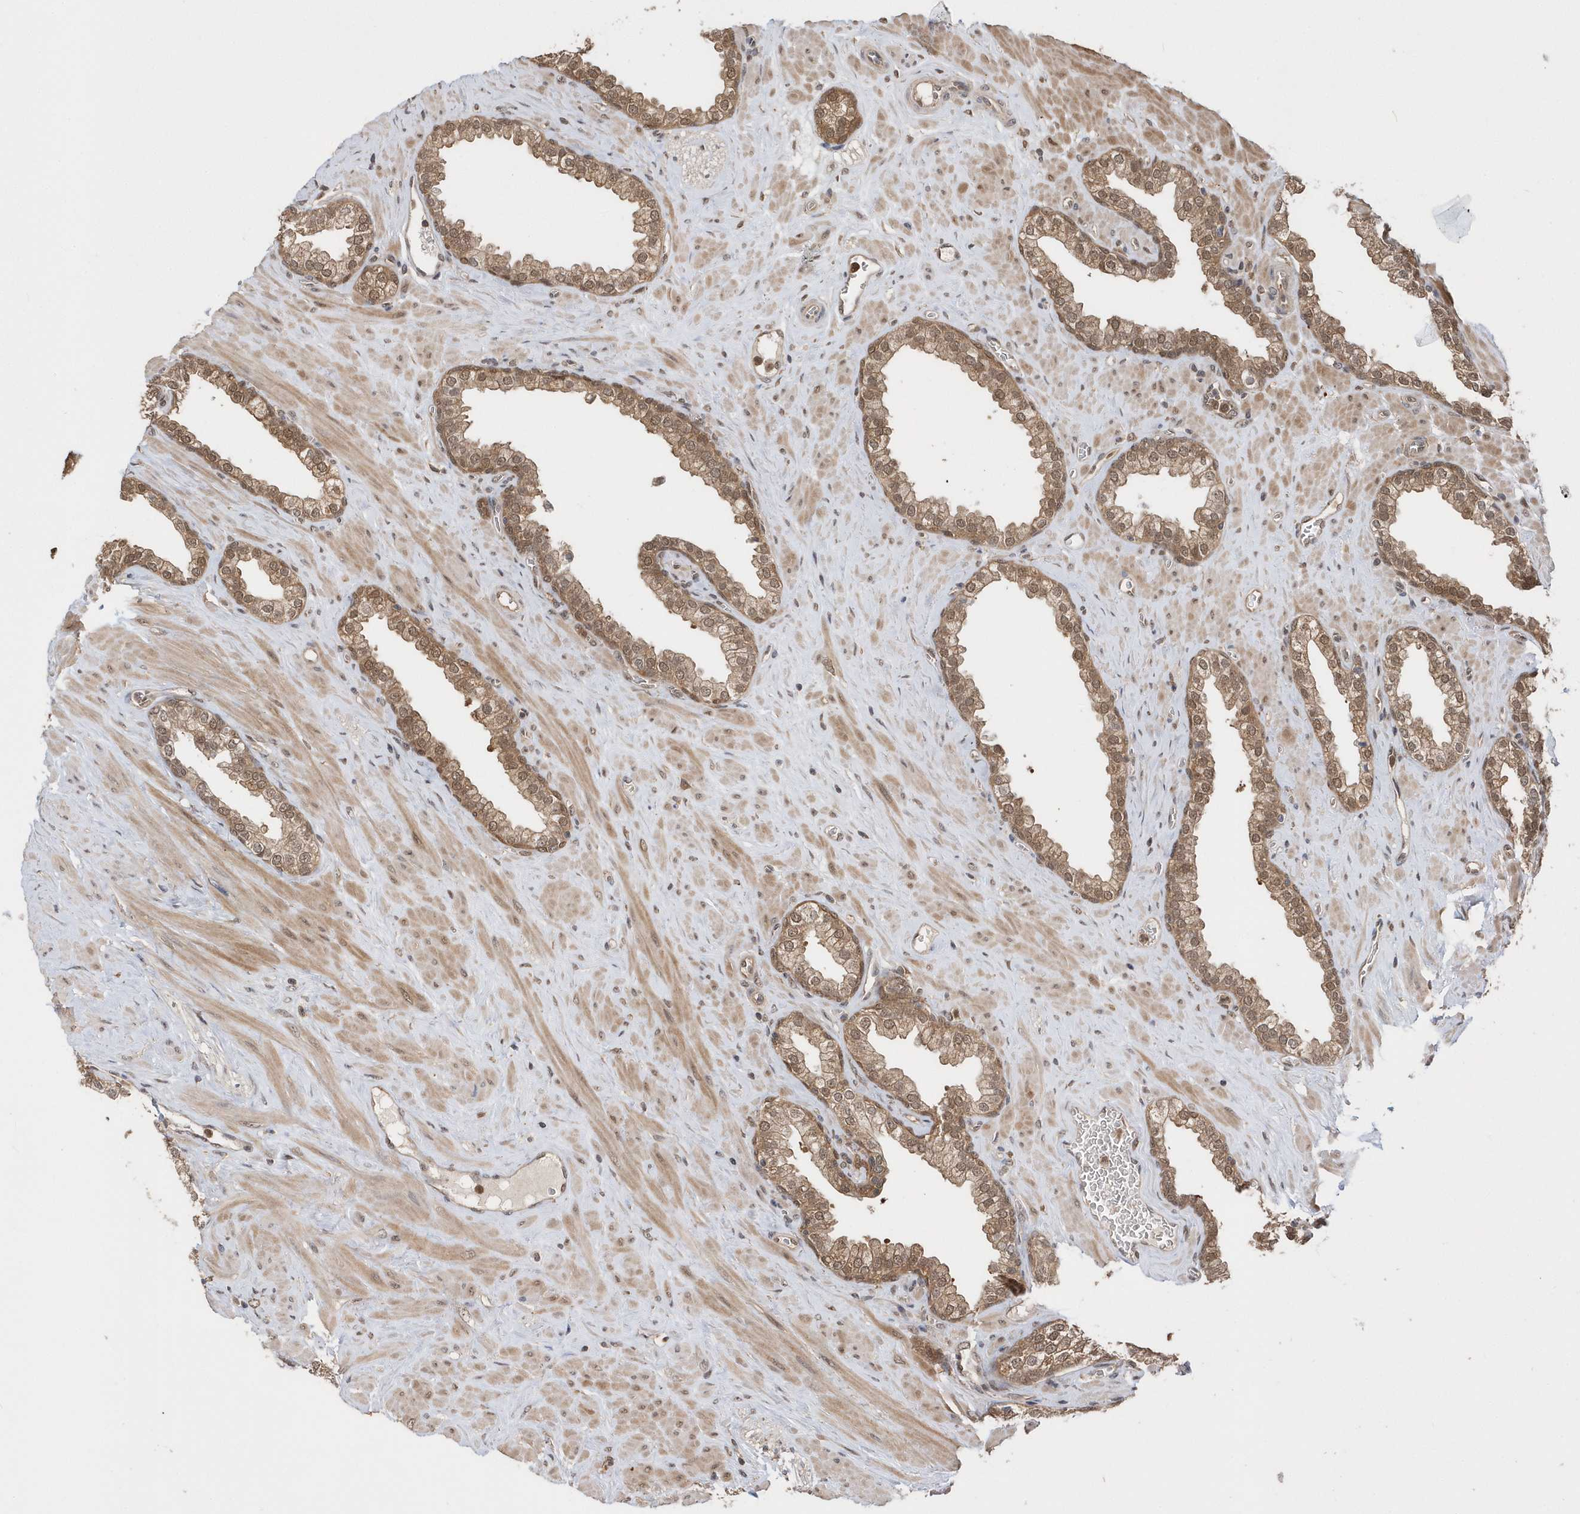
{"staining": {"intensity": "moderate", "quantity": "25%-75%", "location": "cytoplasmic/membranous,nuclear"}, "tissue": "prostate", "cell_type": "Glandular cells", "image_type": "normal", "snomed": [{"axis": "morphology", "description": "Normal tissue, NOS"}, {"axis": "morphology", "description": "Urothelial carcinoma, Low grade"}, {"axis": "topography", "description": "Urinary bladder"}, {"axis": "topography", "description": "Prostate"}], "caption": "This micrograph reveals immunohistochemistry staining of normal human prostate, with medium moderate cytoplasmic/membranous,nuclear expression in approximately 25%-75% of glandular cells.", "gene": "RPEL1", "patient": {"sex": "male", "age": 60}}